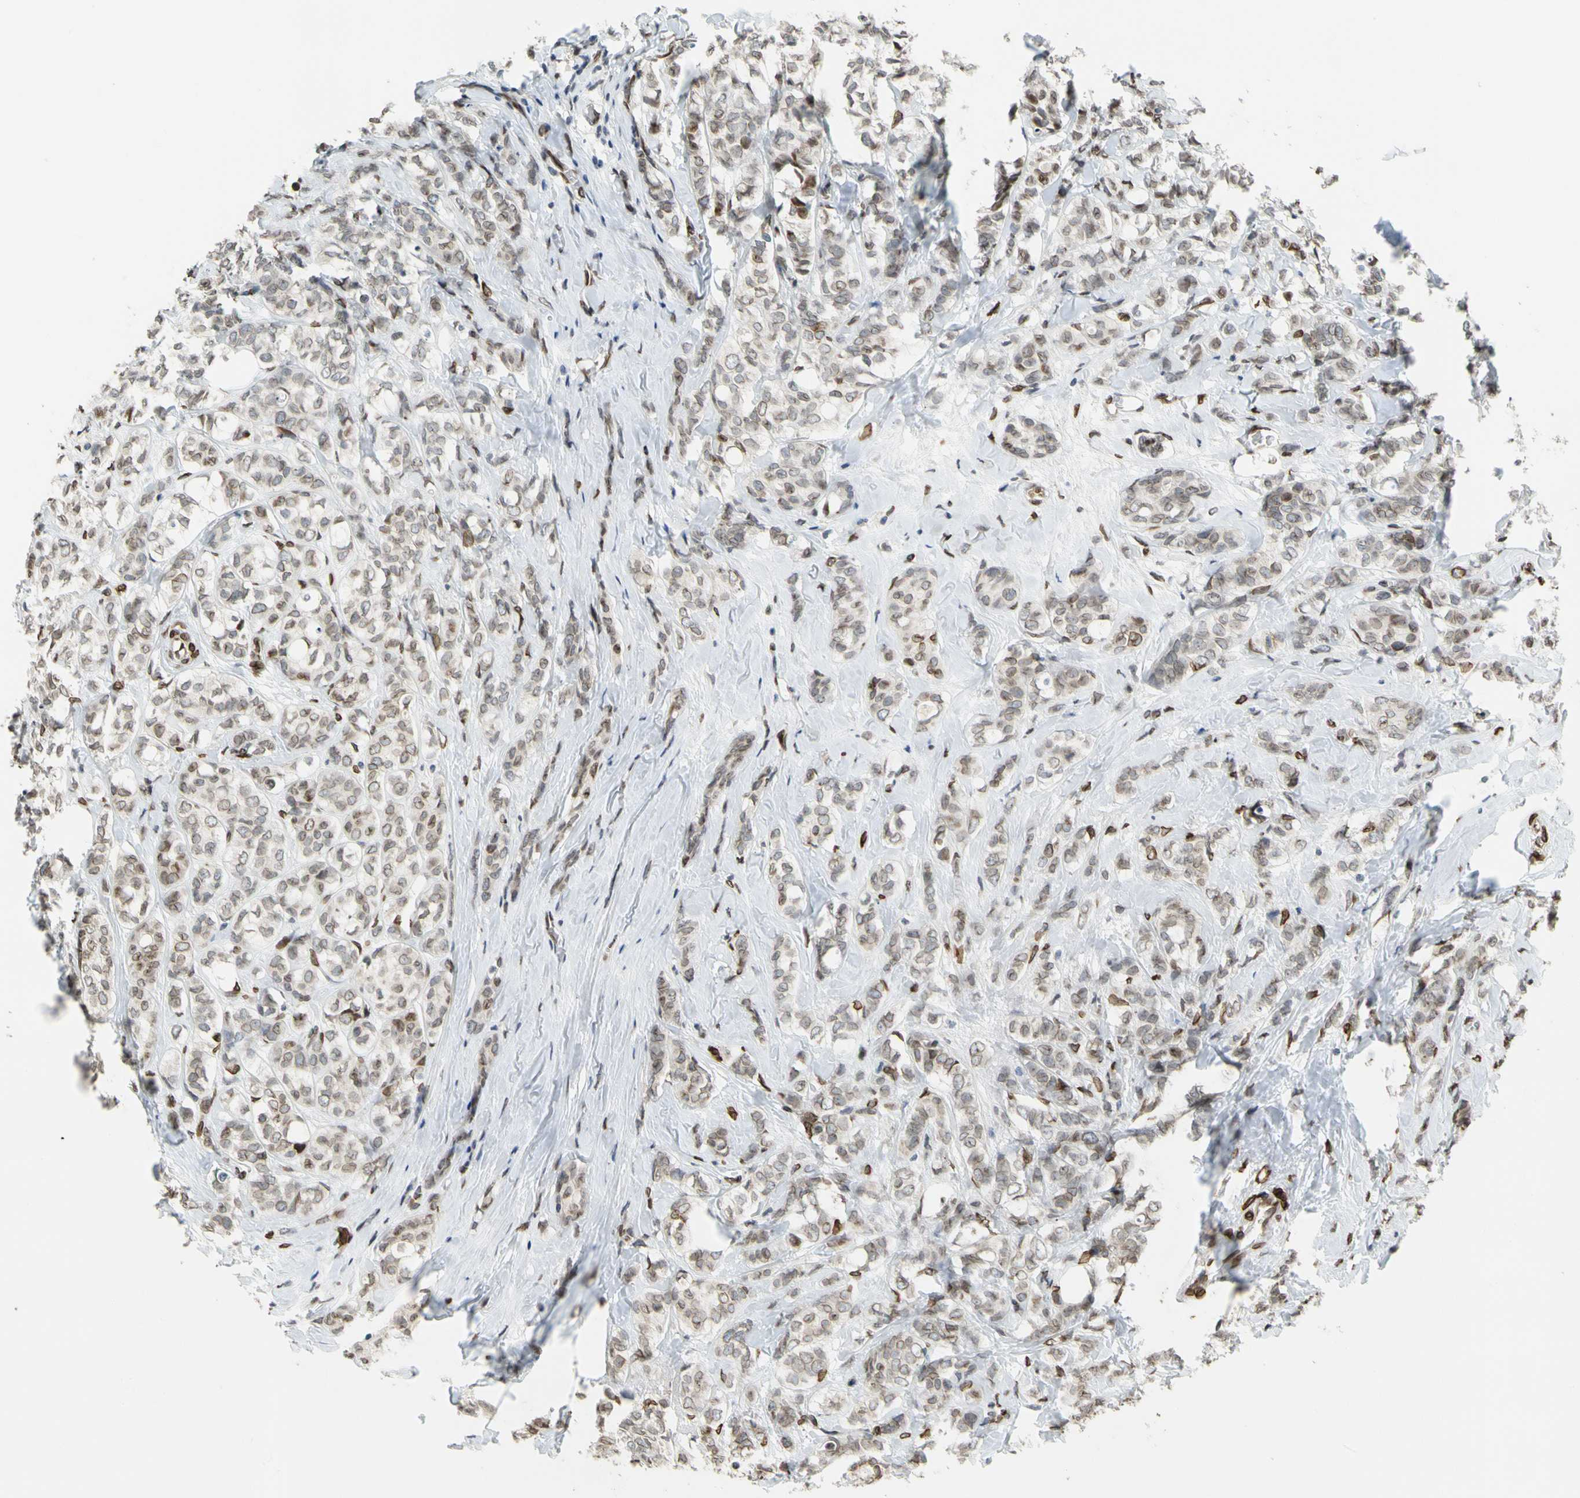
{"staining": {"intensity": "moderate", "quantity": ">75%", "location": "cytoplasmic/membranous,nuclear"}, "tissue": "breast cancer", "cell_type": "Tumor cells", "image_type": "cancer", "snomed": [{"axis": "morphology", "description": "Lobular carcinoma"}, {"axis": "topography", "description": "Breast"}], "caption": "Immunohistochemical staining of human breast cancer demonstrates moderate cytoplasmic/membranous and nuclear protein expression in about >75% of tumor cells.", "gene": "SUN1", "patient": {"sex": "female", "age": 60}}